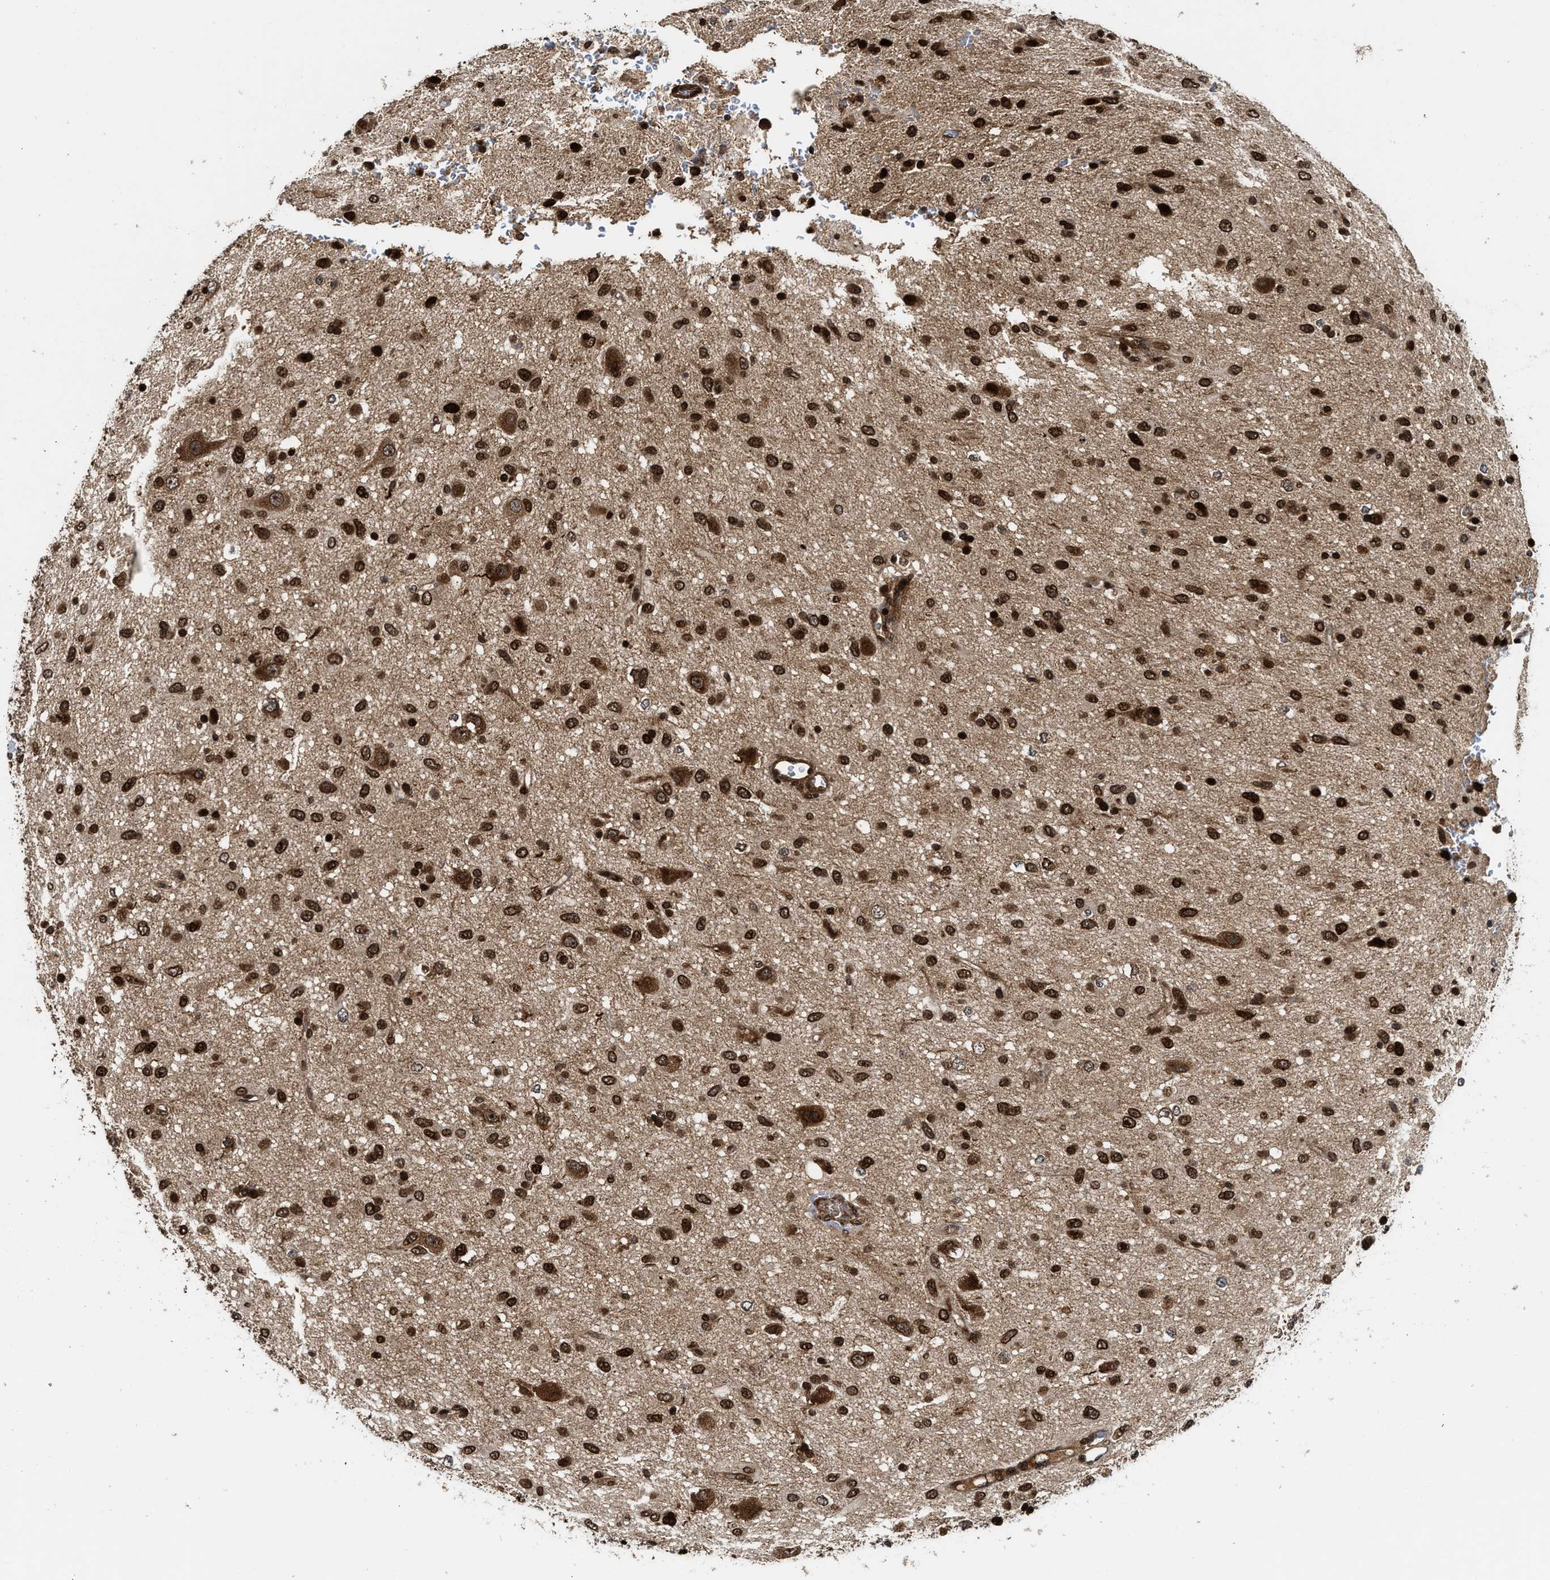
{"staining": {"intensity": "strong", "quantity": ">75%", "location": "nuclear"}, "tissue": "glioma", "cell_type": "Tumor cells", "image_type": "cancer", "snomed": [{"axis": "morphology", "description": "Glioma, malignant, Low grade"}, {"axis": "topography", "description": "Brain"}], "caption": "IHC histopathology image of human malignant glioma (low-grade) stained for a protein (brown), which exhibits high levels of strong nuclear expression in about >75% of tumor cells.", "gene": "MDM2", "patient": {"sex": "male", "age": 77}}